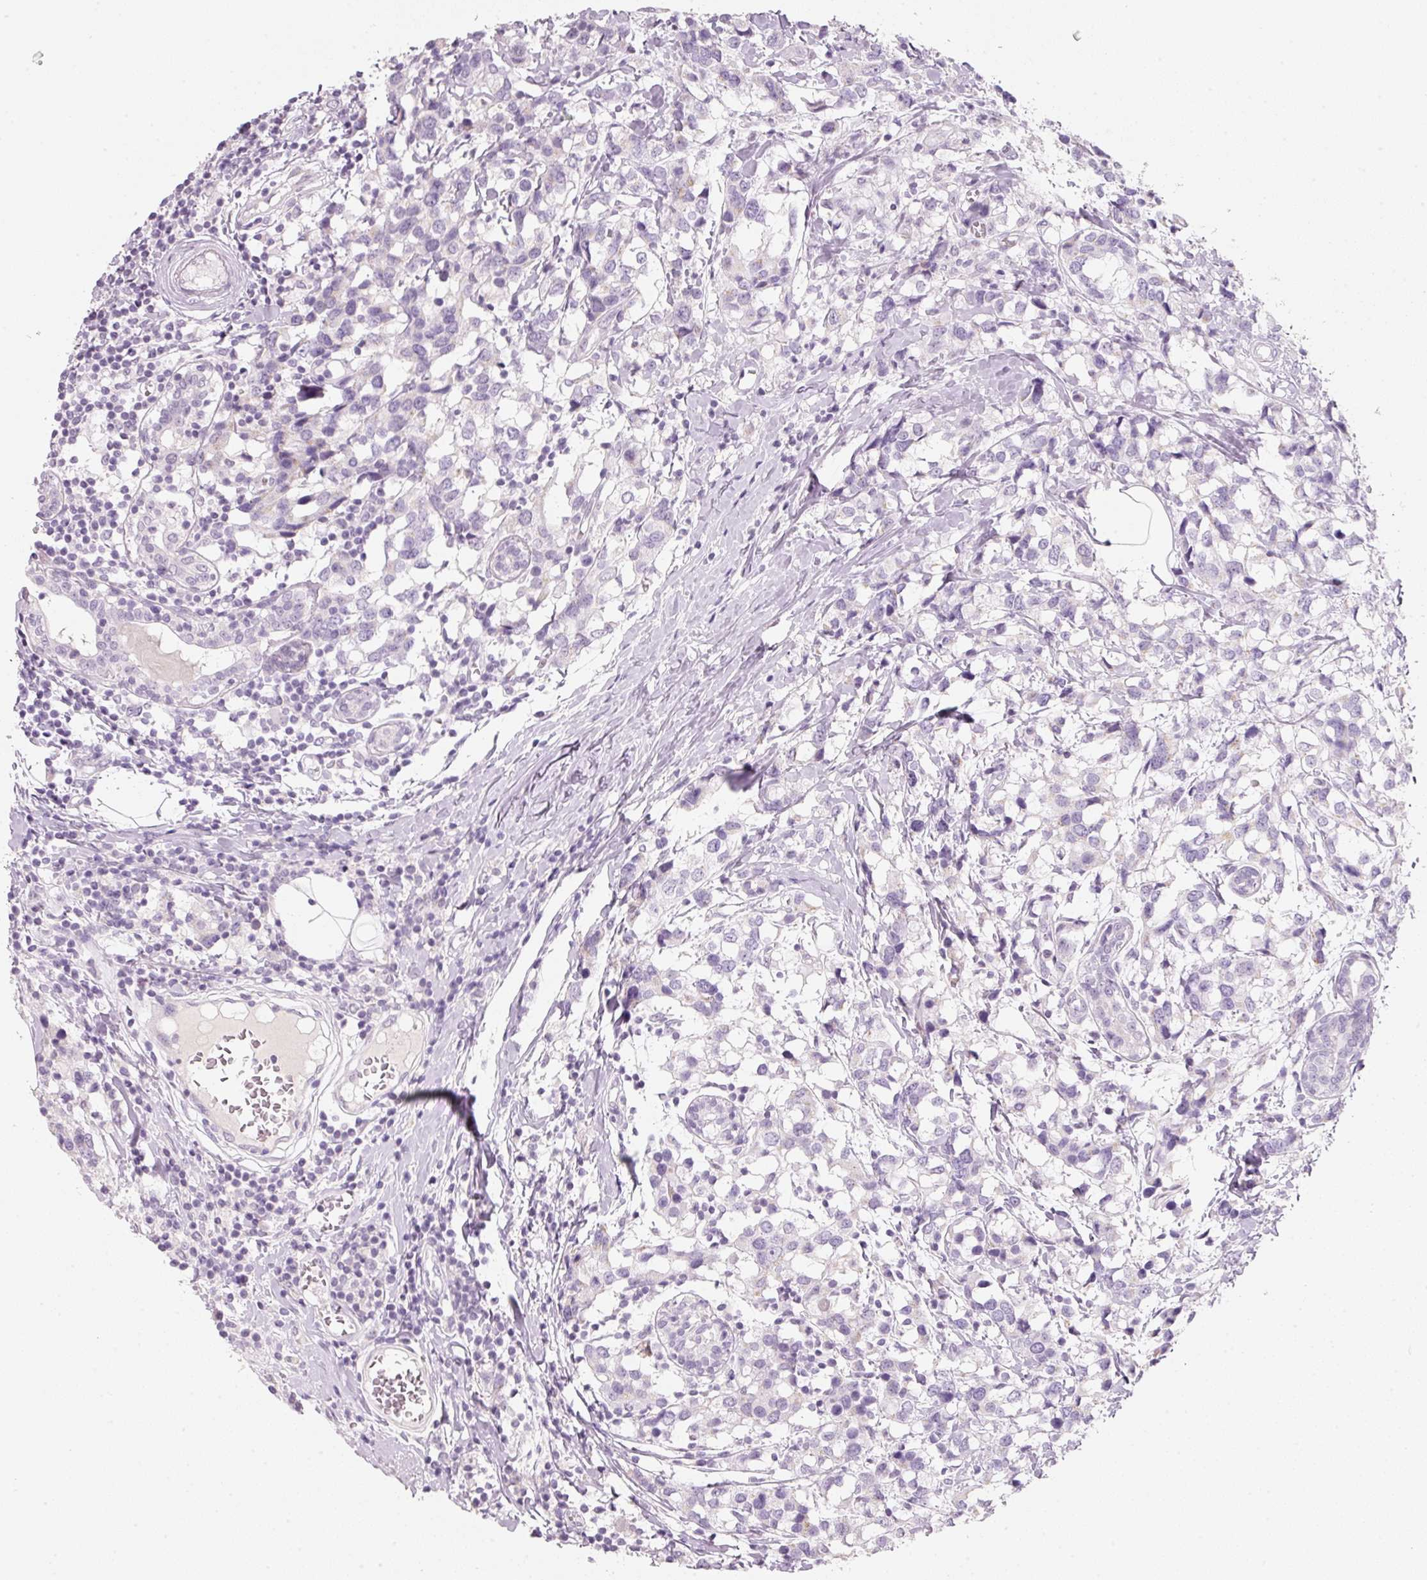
{"staining": {"intensity": "negative", "quantity": "none", "location": "none"}, "tissue": "breast cancer", "cell_type": "Tumor cells", "image_type": "cancer", "snomed": [{"axis": "morphology", "description": "Lobular carcinoma"}, {"axis": "topography", "description": "Breast"}], "caption": "Tumor cells are negative for protein expression in human lobular carcinoma (breast).", "gene": "ENSG00000206549", "patient": {"sex": "female", "age": 59}}